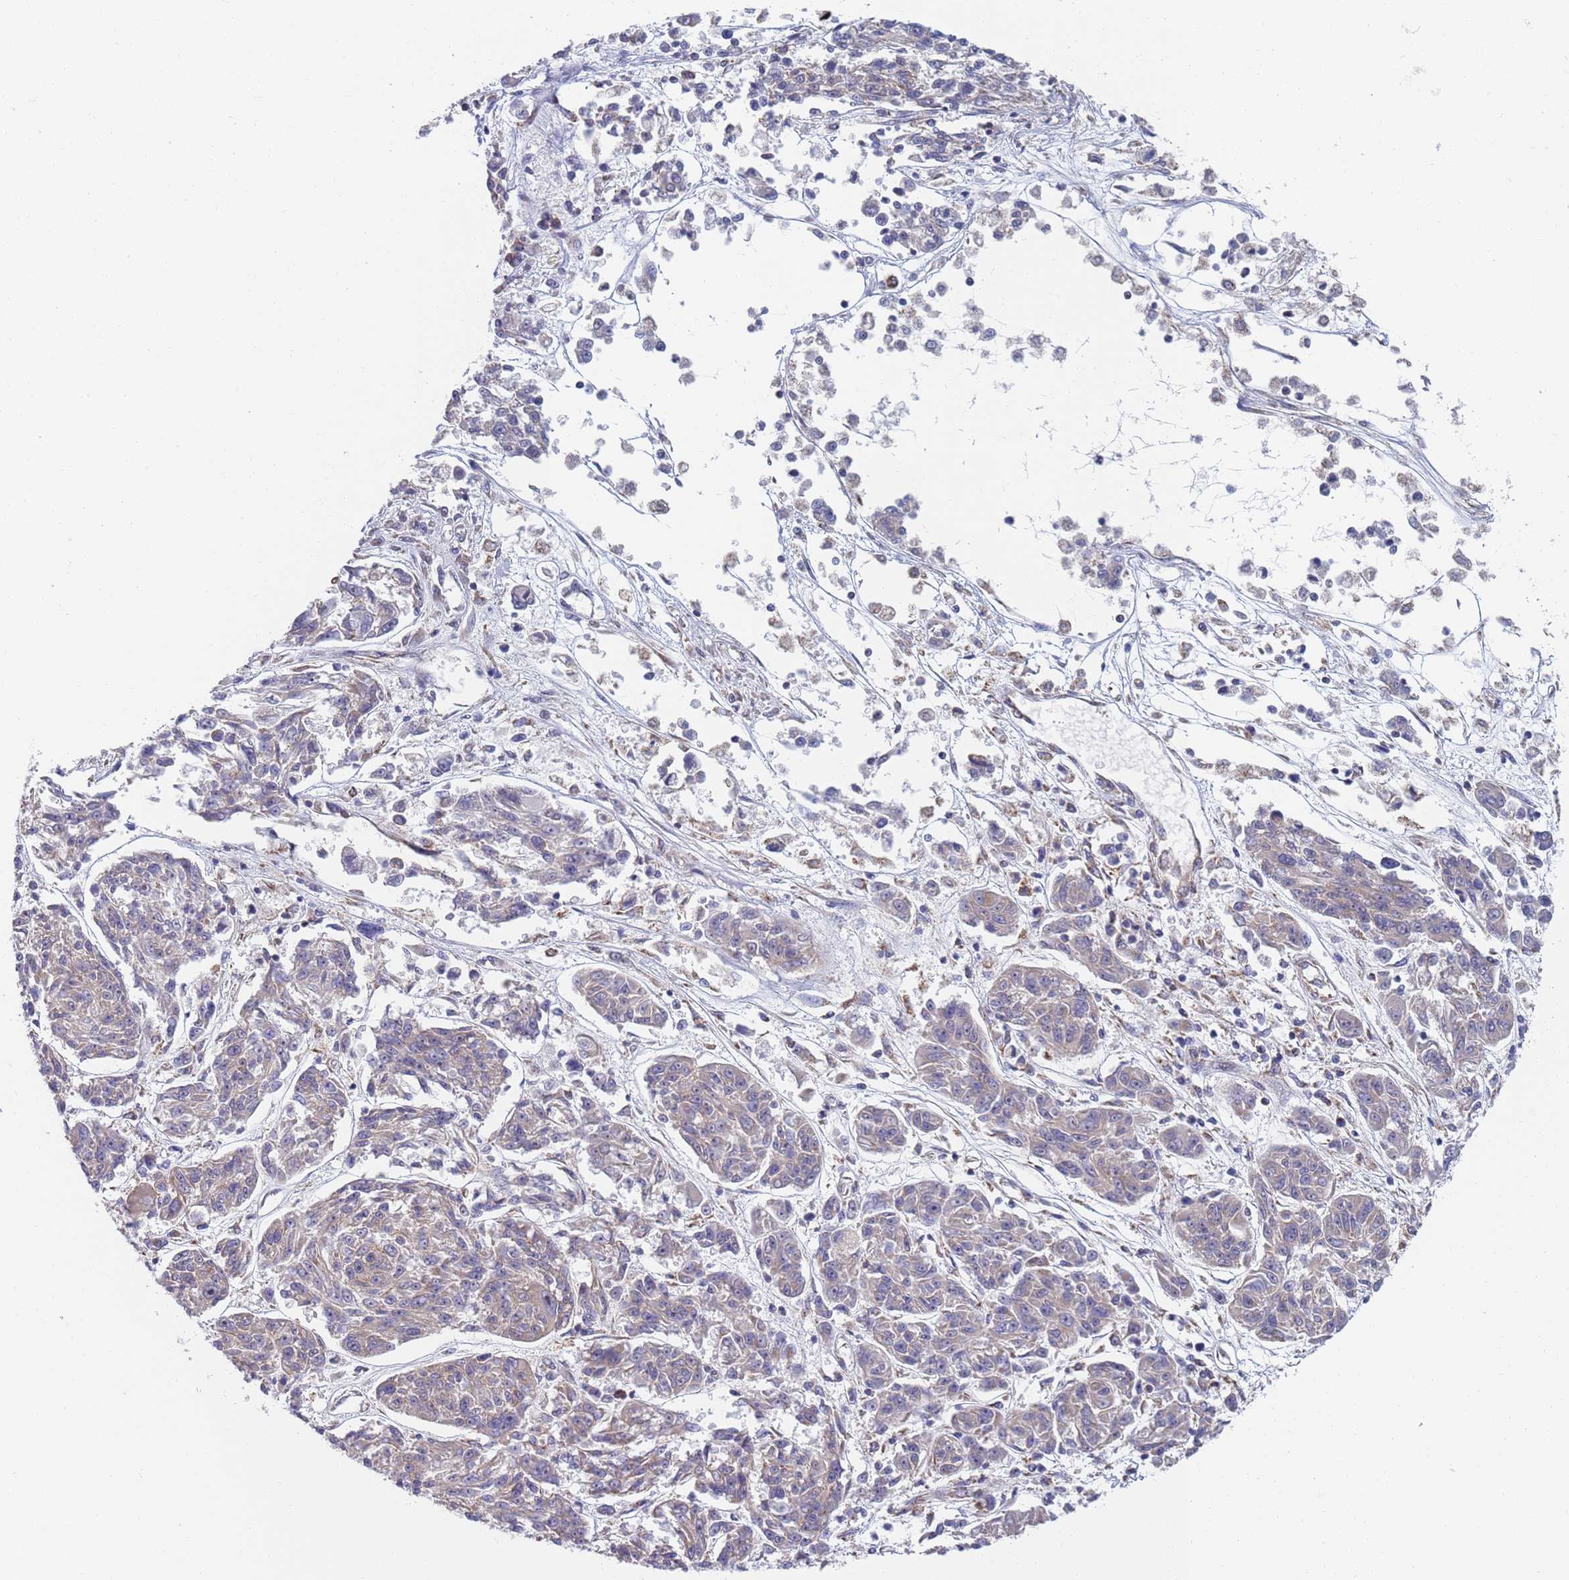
{"staining": {"intensity": "weak", "quantity": "<25%", "location": "cytoplasmic/membranous"}, "tissue": "melanoma", "cell_type": "Tumor cells", "image_type": "cancer", "snomed": [{"axis": "morphology", "description": "Malignant melanoma, NOS"}, {"axis": "topography", "description": "Skin"}], "caption": "Immunohistochemistry (IHC) of human melanoma exhibits no staining in tumor cells. (IHC, brightfield microscopy, high magnification).", "gene": "PWWP3A", "patient": {"sex": "male", "age": 53}}